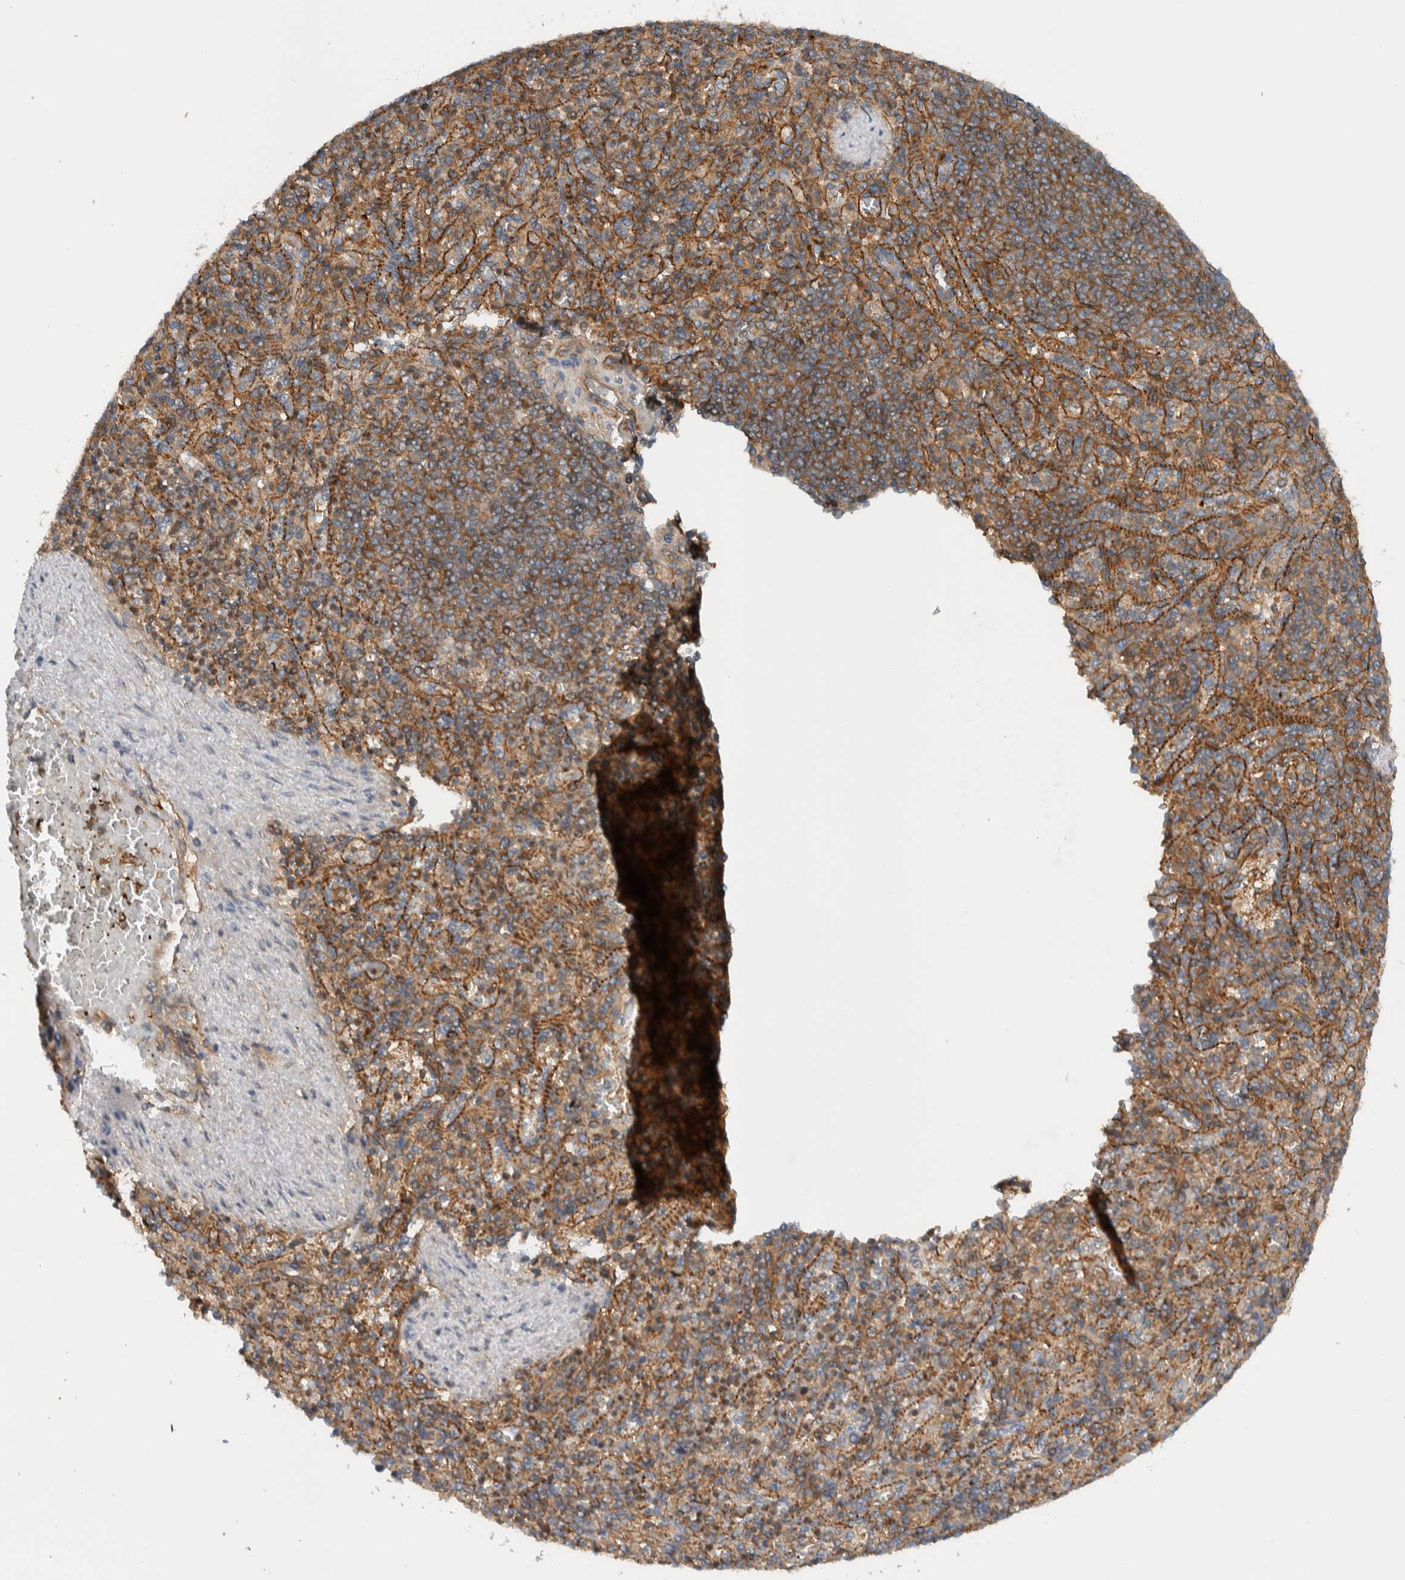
{"staining": {"intensity": "moderate", "quantity": ">75%", "location": "cytoplasmic/membranous"}, "tissue": "spleen", "cell_type": "Cells in red pulp", "image_type": "normal", "snomed": [{"axis": "morphology", "description": "Normal tissue, NOS"}, {"axis": "topography", "description": "Spleen"}], "caption": "Immunohistochemical staining of benign spleen exhibits moderate cytoplasmic/membranous protein staining in approximately >75% of cells in red pulp. (DAB (3,3'-diaminobenzidine) IHC with brightfield microscopy, high magnification).", "gene": "MPRIP", "patient": {"sex": "female", "age": 74}}